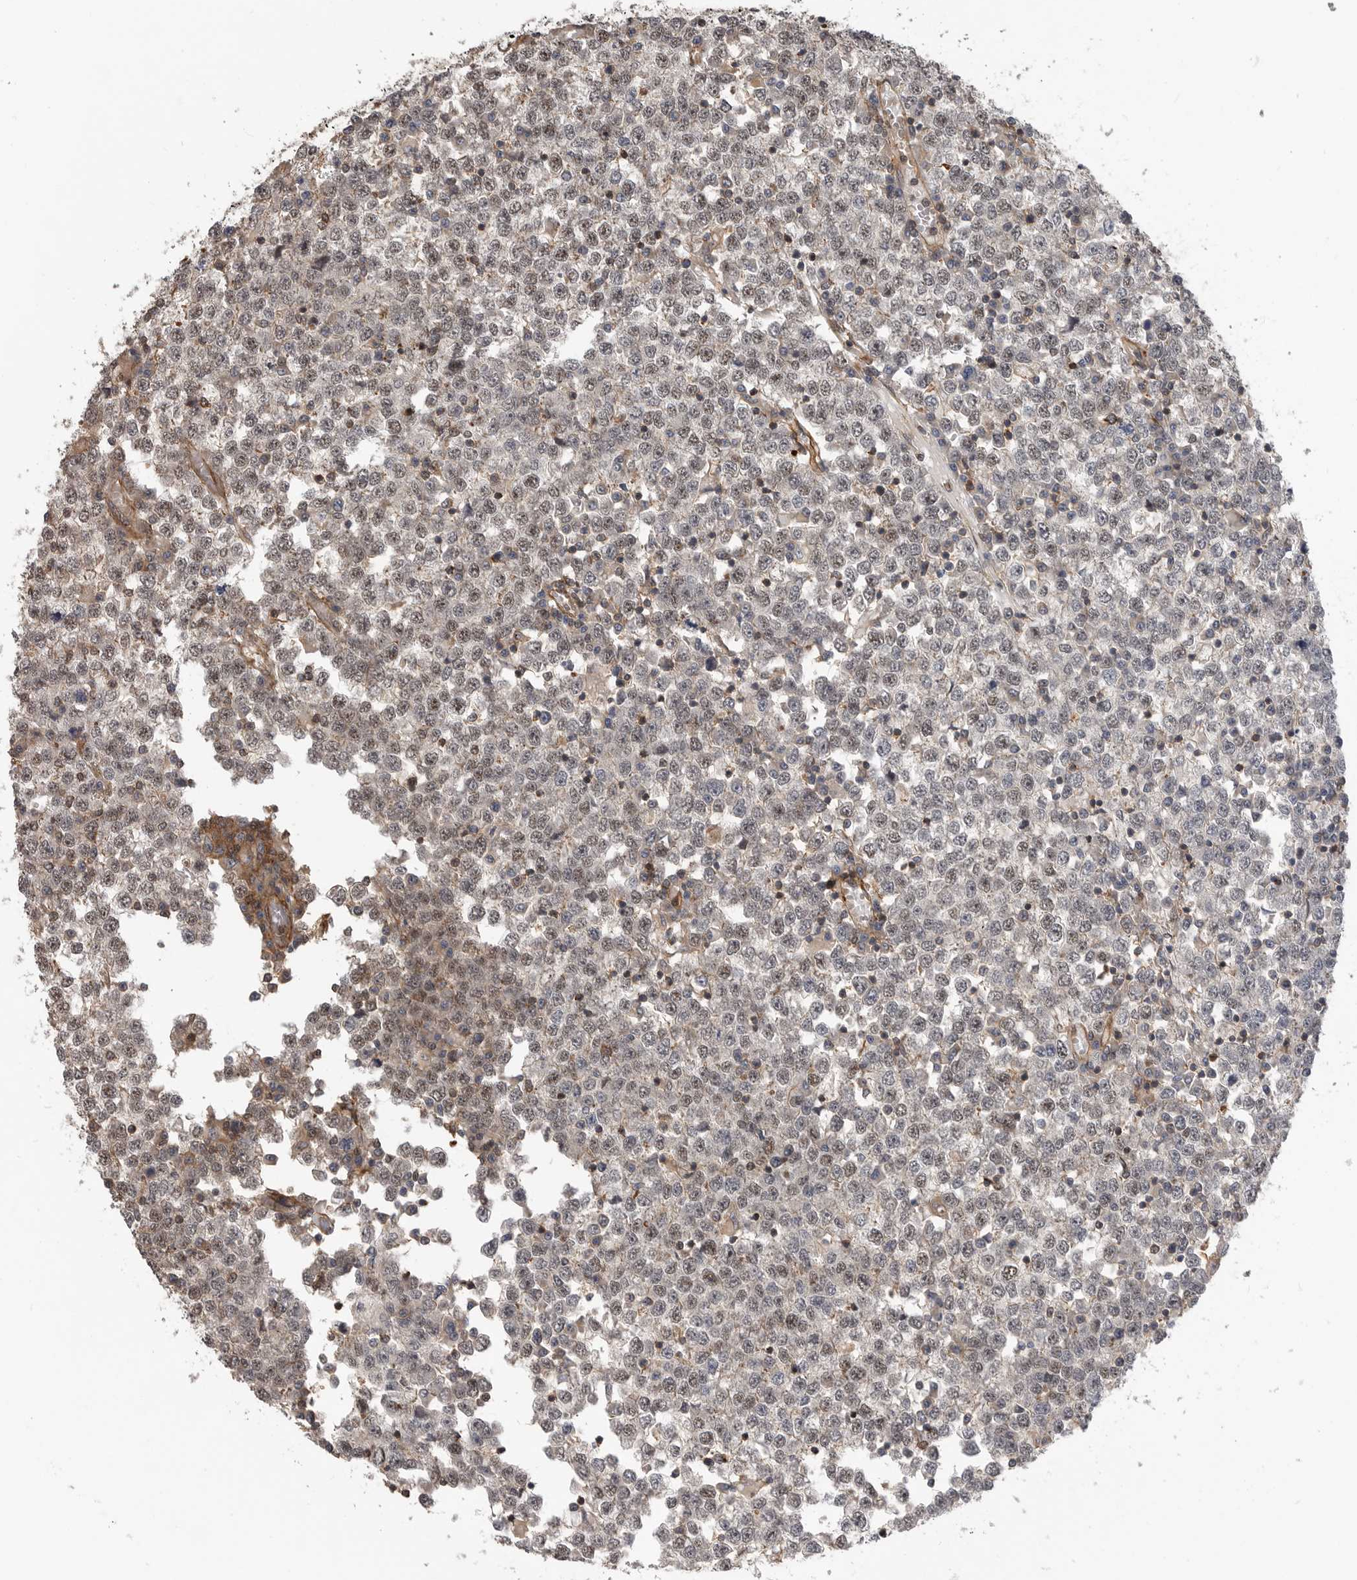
{"staining": {"intensity": "weak", "quantity": "25%-75%", "location": "nuclear"}, "tissue": "testis cancer", "cell_type": "Tumor cells", "image_type": "cancer", "snomed": [{"axis": "morphology", "description": "Seminoma, NOS"}, {"axis": "topography", "description": "Testis"}], "caption": "Protein staining displays weak nuclear expression in approximately 25%-75% of tumor cells in testis seminoma.", "gene": "TRIM56", "patient": {"sex": "male", "age": 65}}